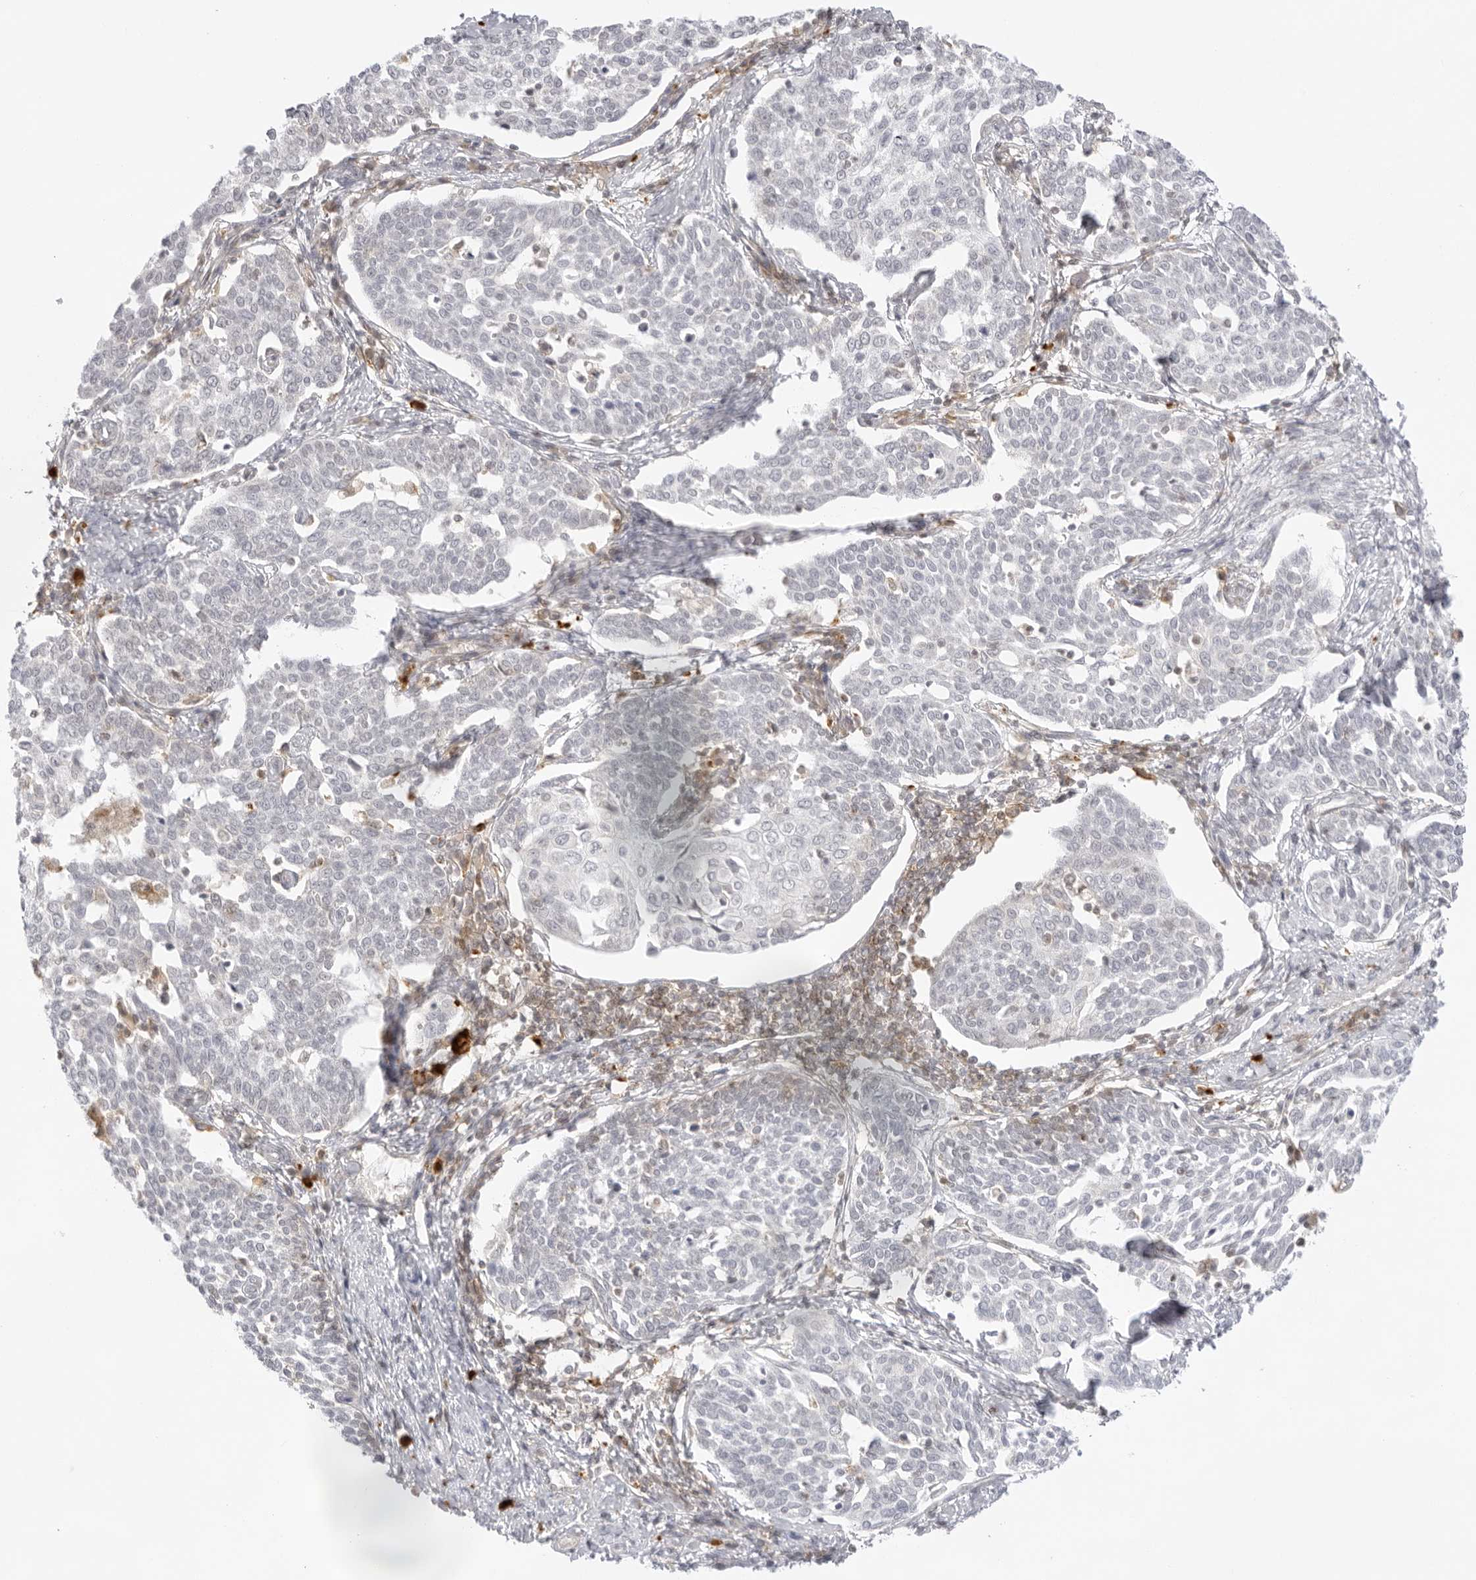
{"staining": {"intensity": "negative", "quantity": "none", "location": "none"}, "tissue": "cervical cancer", "cell_type": "Tumor cells", "image_type": "cancer", "snomed": [{"axis": "morphology", "description": "Squamous cell carcinoma, NOS"}, {"axis": "topography", "description": "Cervix"}], "caption": "IHC photomicrograph of cervical cancer (squamous cell carcinoma) stained for a protein (brown), which displays no positivity in tumor cells.", "gene": "TNFRSF14", "patient": {"sex": "female", "age": 34}}